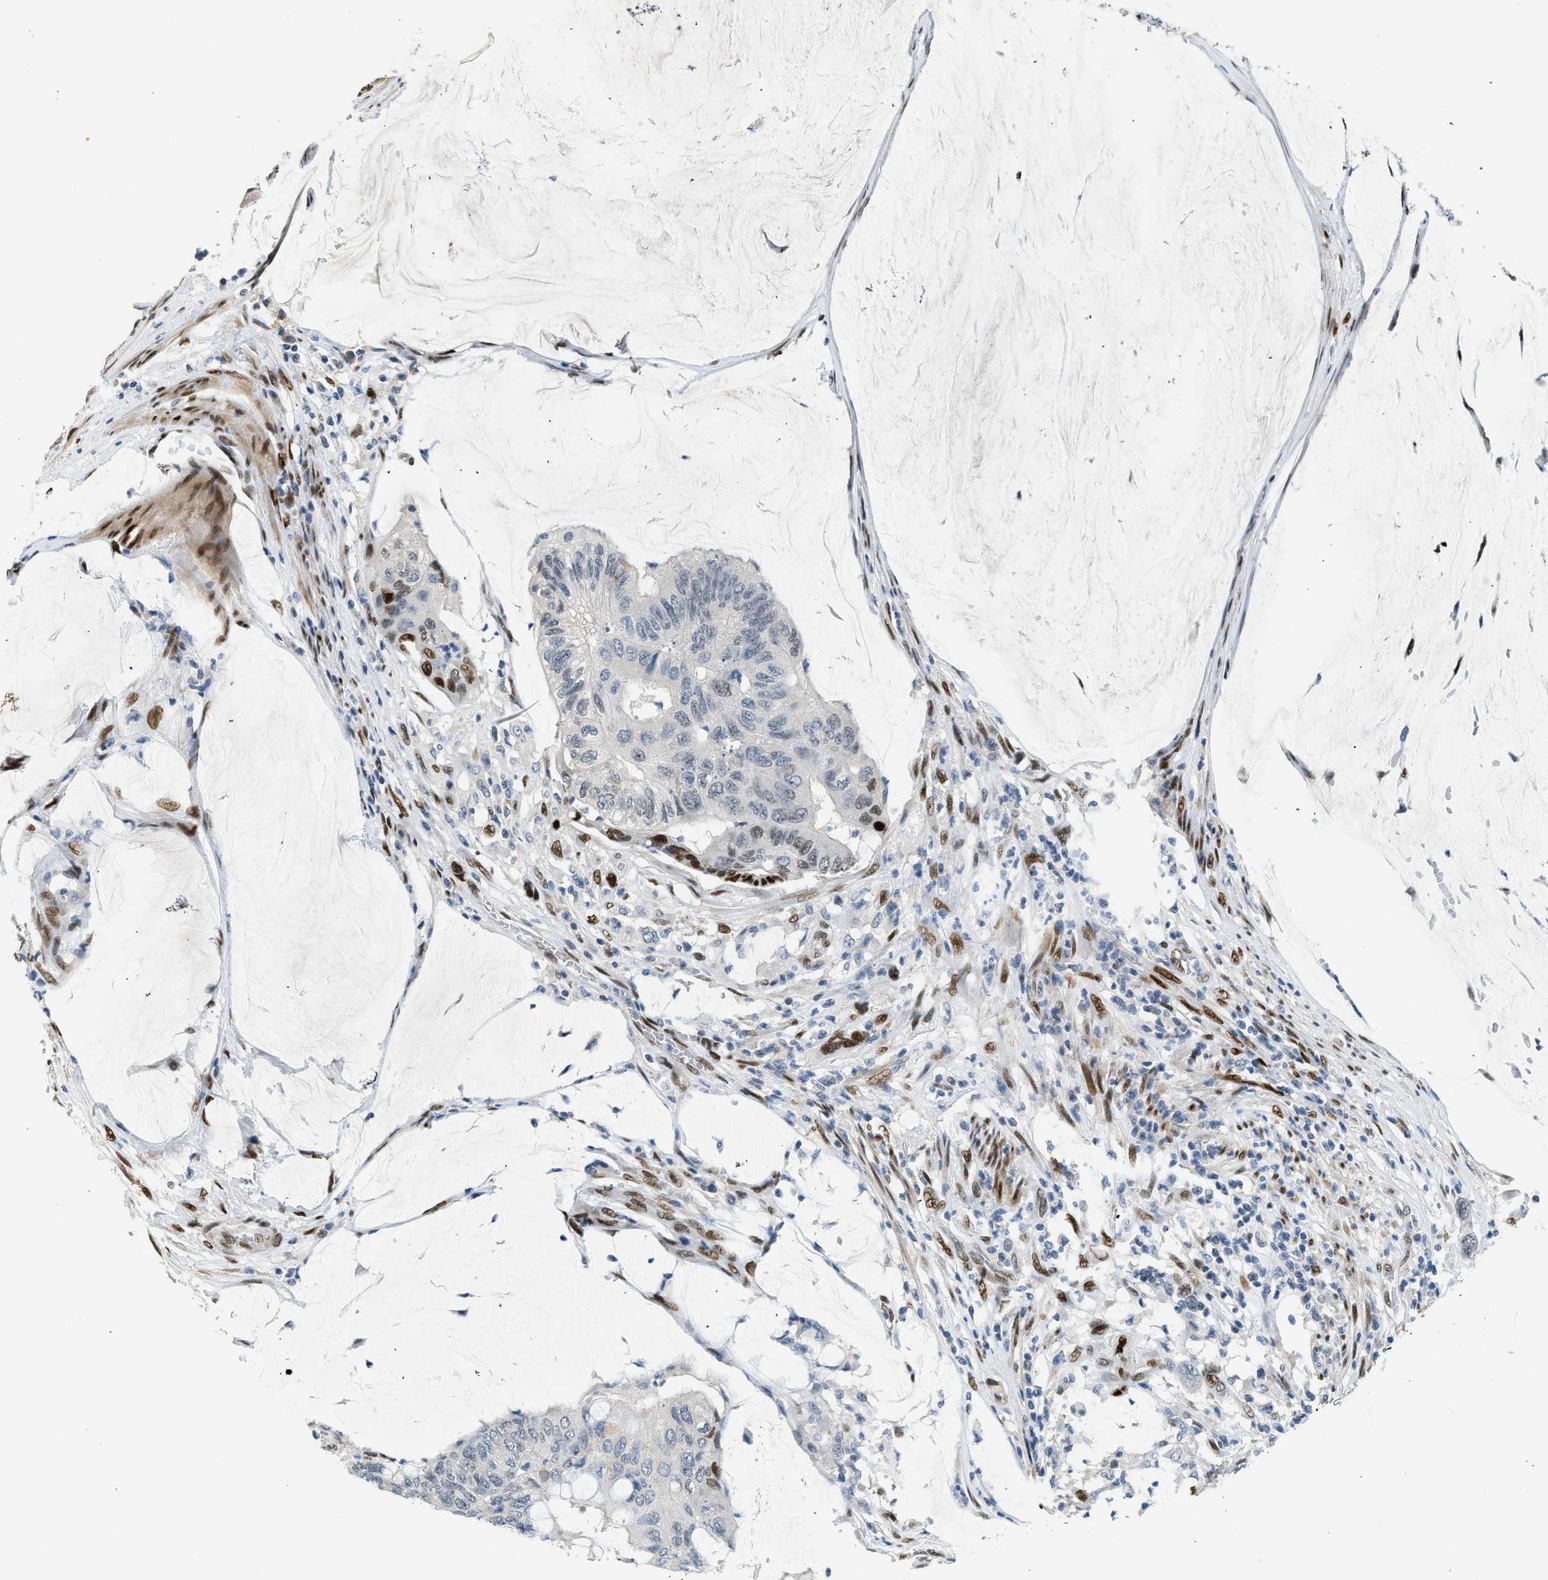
{"staining": {"intensity": "moderate", "quantity": "<25%", "location": "nuclear"}, "tissue": "colorectal cancer", "cell_type": "Tumor cells", "image_type": "cancer", "snomed": [{"axis": "morphology", "description": "Normal tissue, NOS"}, {"axis": "morphology", "description": "Adenocarcinoma, NOS"}, {"axis": "topography", "description": "Rectum"}], "caption": "Immunohistochemistry (IHC) of colorectal cancer (adenocarcinoma) demonstrates low levels of moderate nuclear positivity in approximately <25% of tumor cells.", "gene": "ZBTB20", "patient": {"sex": "male", "age": 92}}